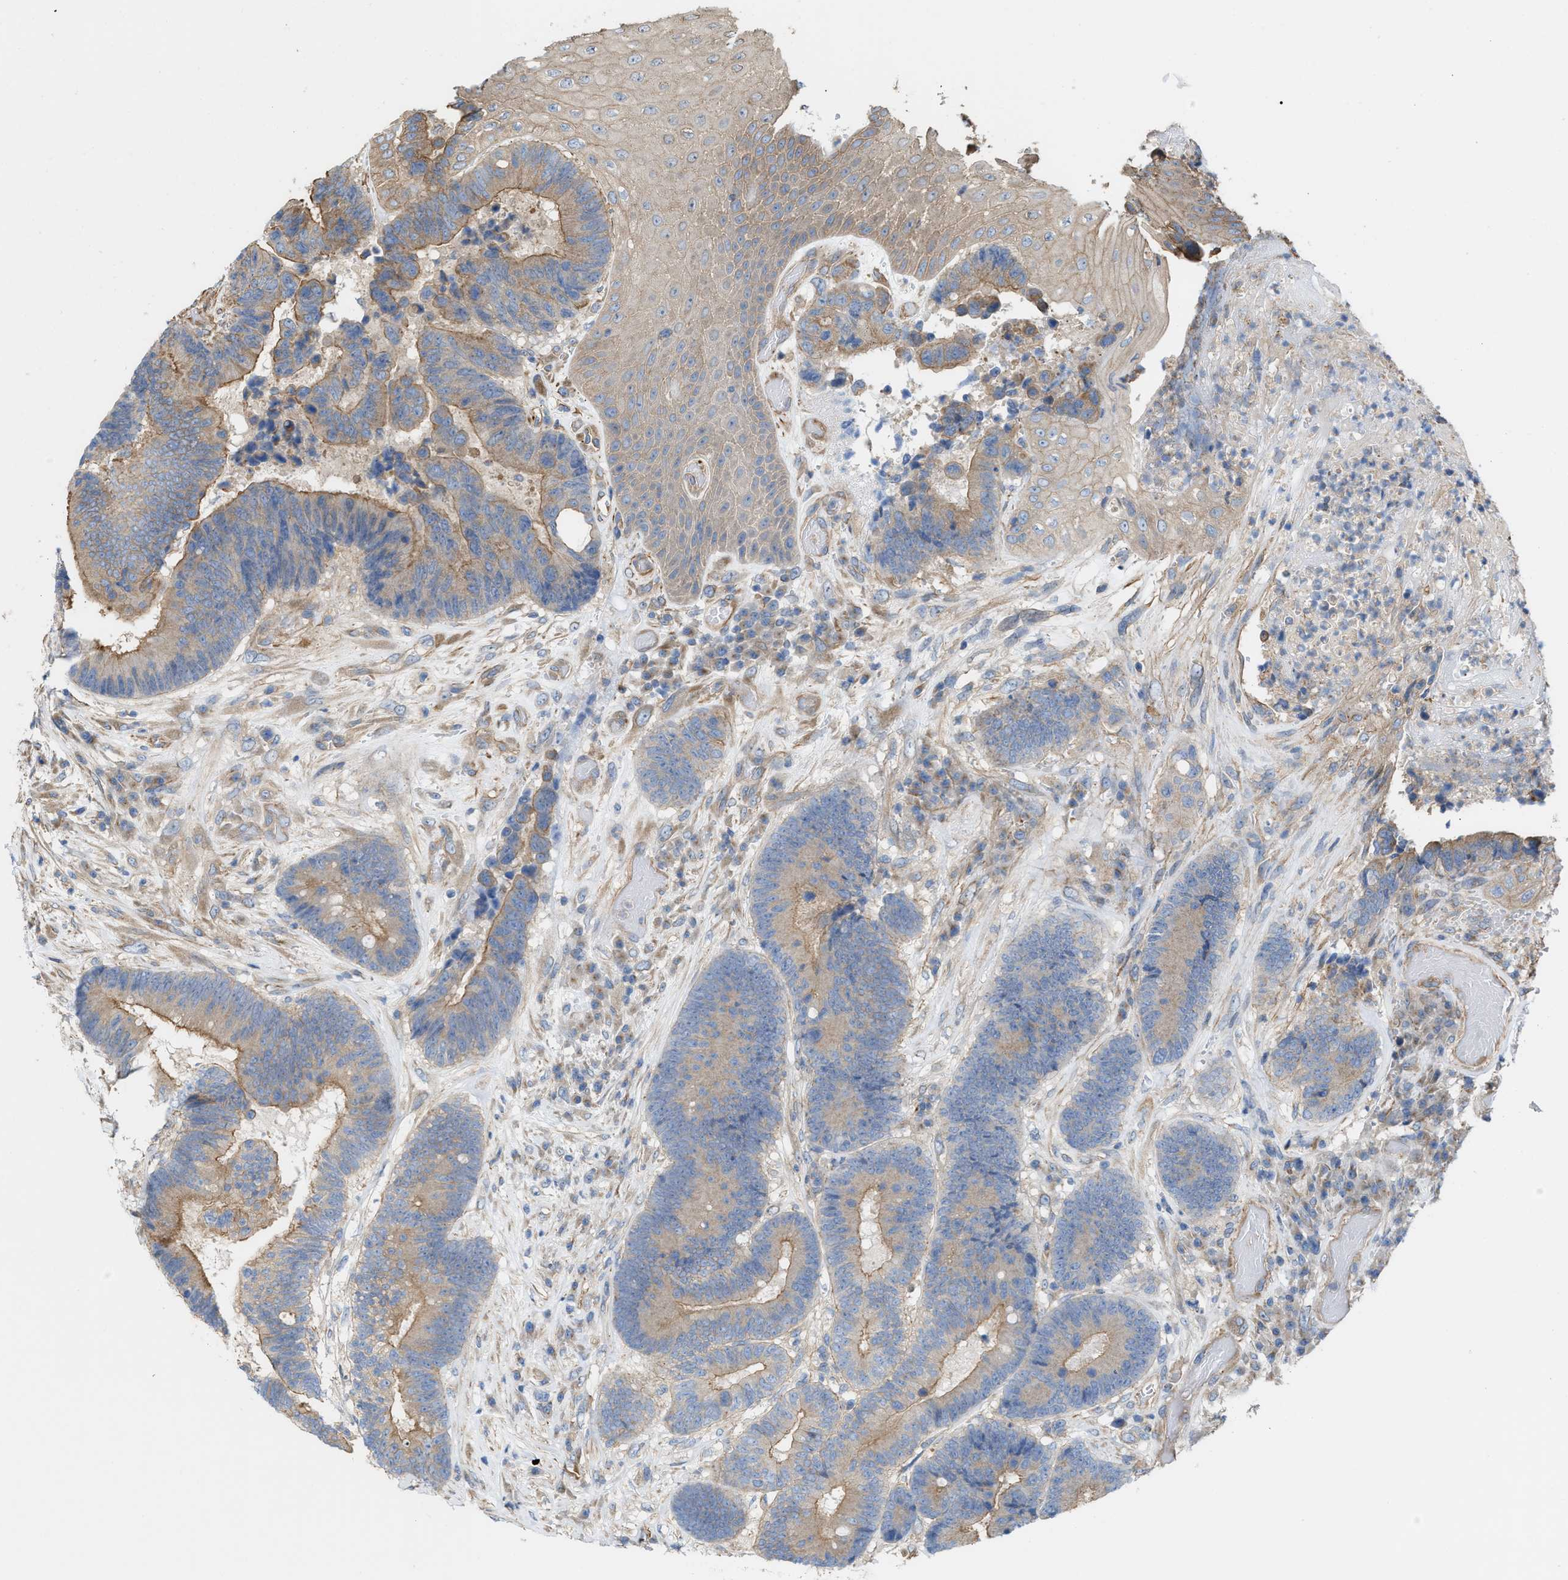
{"staining": {"intensity": "weak", "quantity": "25%-75%", "location": "cytoplasmic/membranous"}, "tissue": "colorectal cancer", "cell_type": "Tumor cells", "image_type": "cancer", "snomed": [{"axis": "morphology", "description": "Adenocarcinoma, NOS"}, {"axis": "topography", "description": "Rectum"}, {"axis": "topography", "description": "Anal"}], "caption": "This histopathology image exhibits IHC staining of colorectal cancer, with low weak cytoplasmic/membranous staining in approximately 25%-75% of tumor cells.", "gene": "EPS15L1", "patient": {"sex": "female", "age": 89}}